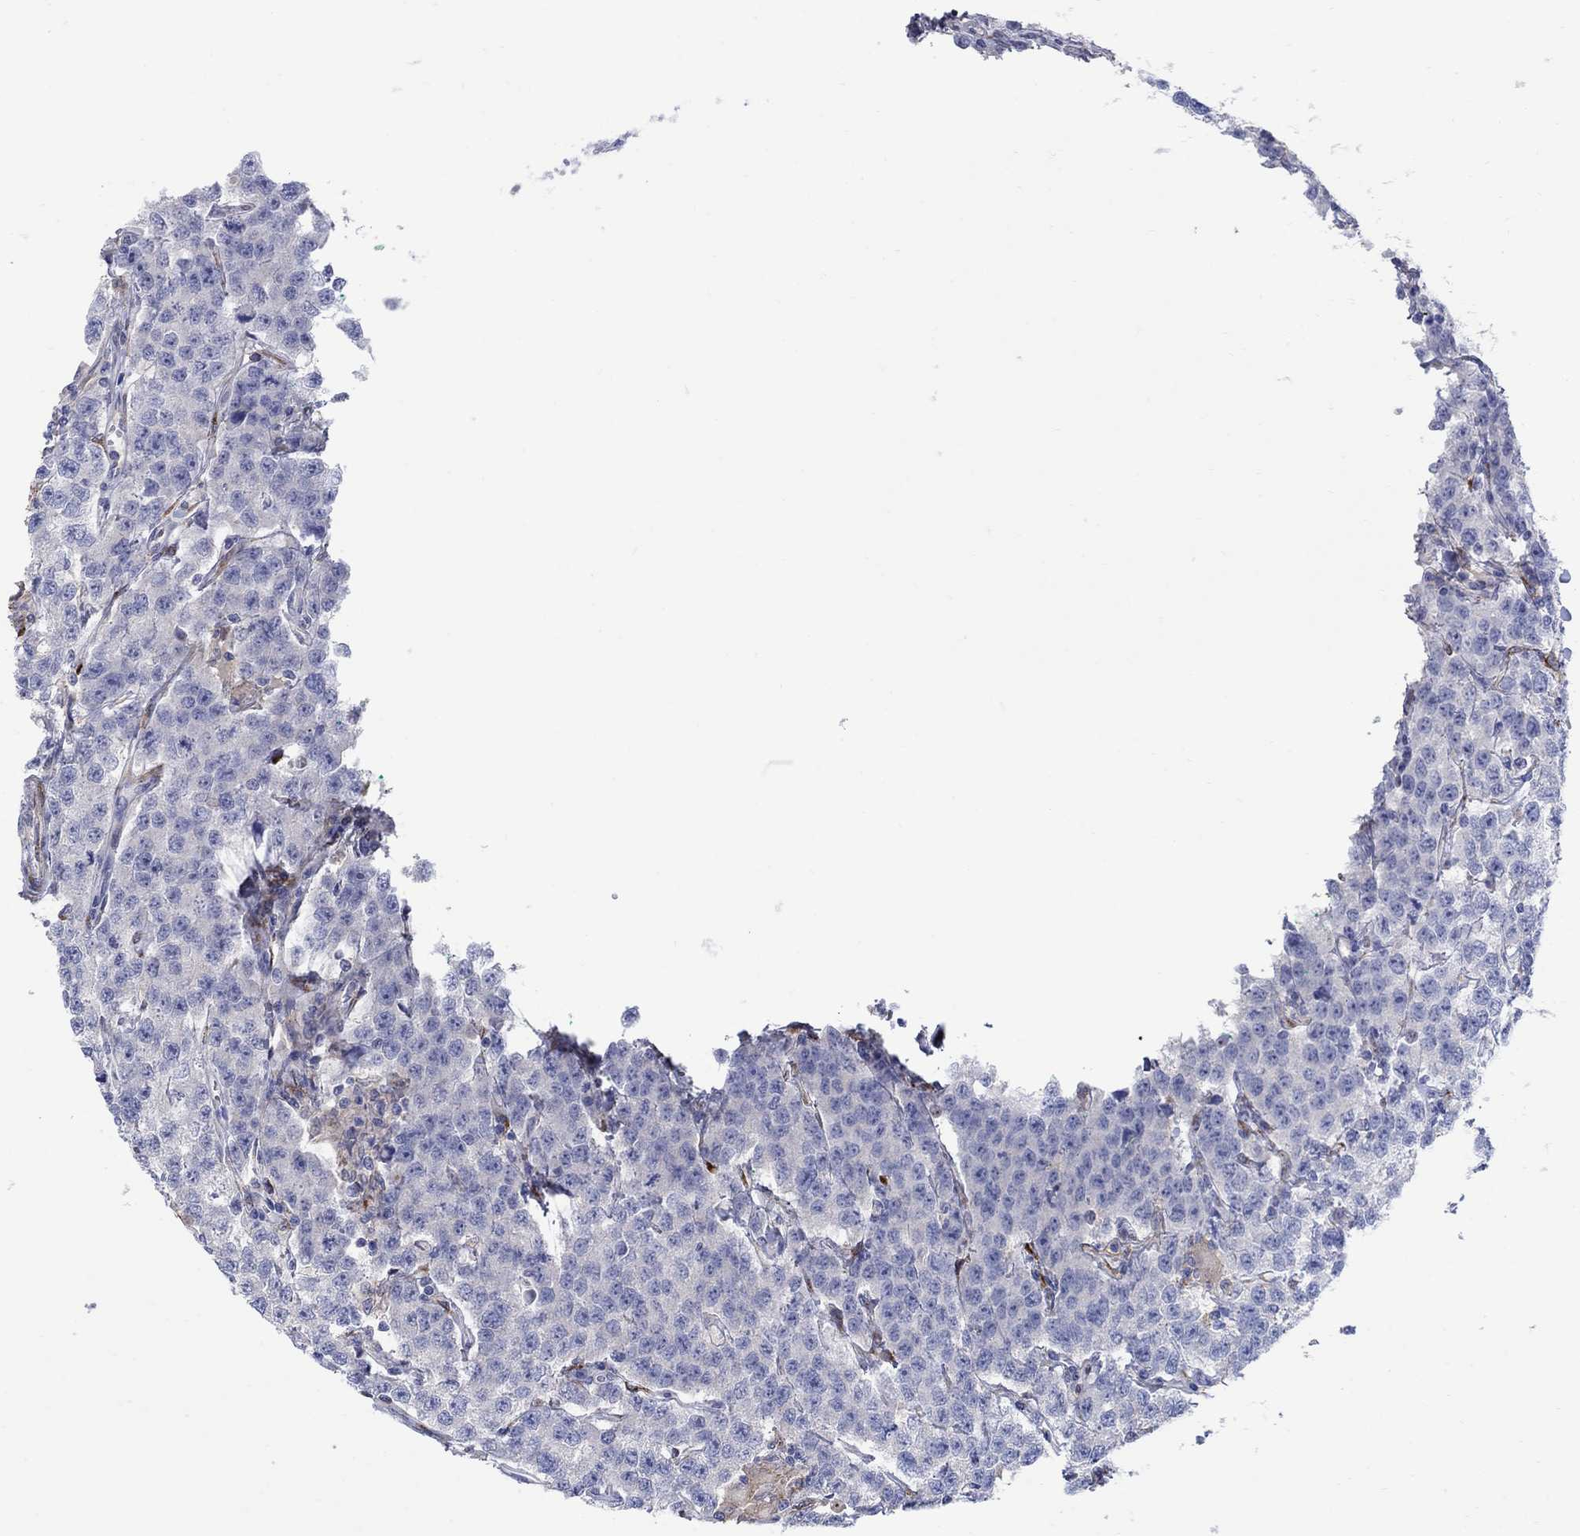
{"staining": {"intensity": "negative", "quantity": "none", "location": "none"}, "tissue": "testis cancer", "cell_type": "Tumor cells", "image_type": "cancer", "snomed": [{"axis": "morphology", "description": "Seminoma, NOS"}, {"axis": "topography", "description": "Testis"}], "caption": "An immunohistochemistry (IHC) histopathology image of testis cancer (seminoma) is shown. There is no staining in tumor cells of testis cancer (seminoma). (IHC, brightfield microscopy, high magnification).", "gene": "REEP2", "patient": {"sex": "male", "age": 59}}